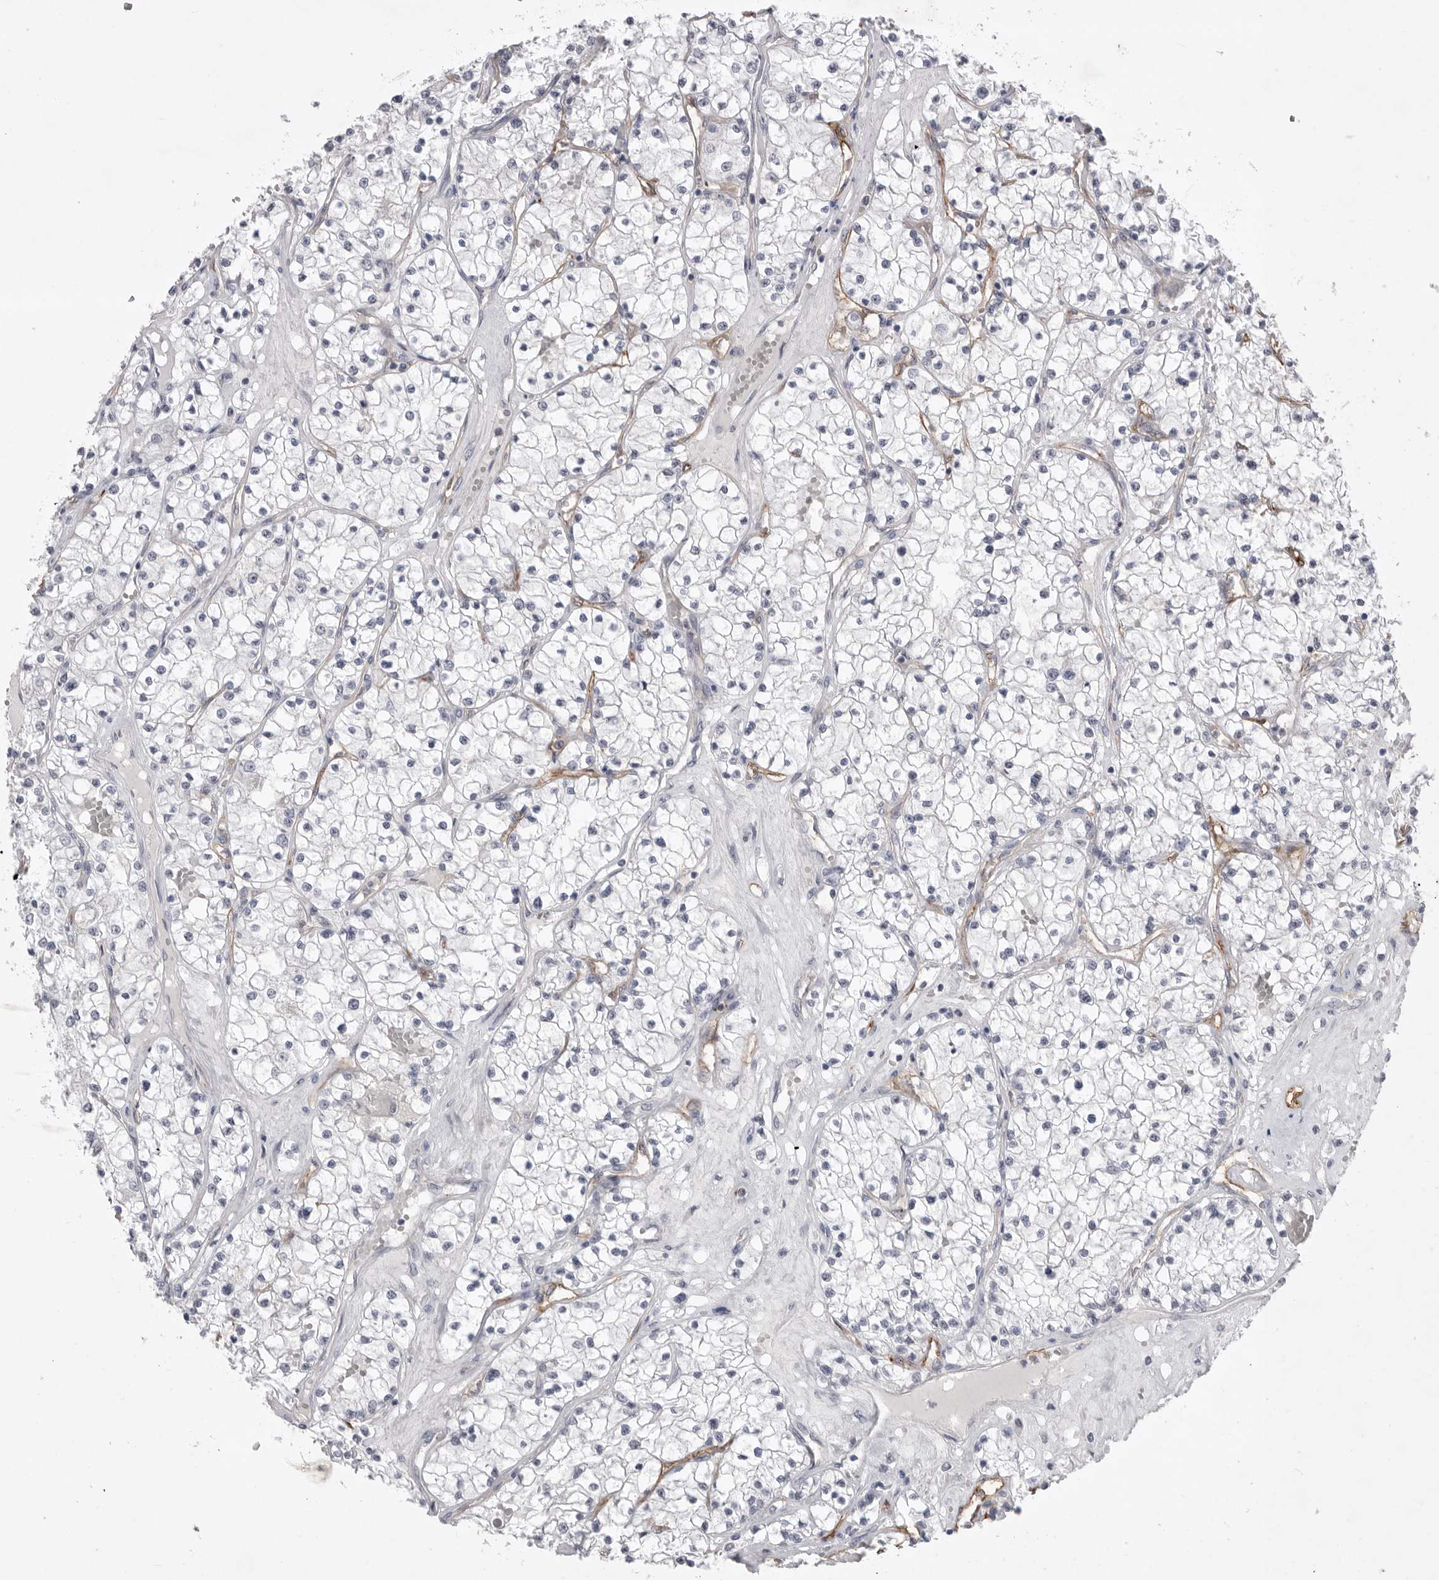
{"staining": {"intensity": "negative", "quantity": "none", "location": "none"}, "tissue": "renal cancer", "cell_type": "Tumor cells", "image_type": "cancer", "snomed": [{"axis": "morphology", "description": "Normal tissue, NOS"}, {"axis": "morphology", "description": "Adenocarcinoma, NOS"}, {"axis": "topography", "description": "Kidney"}], "caption": "A histopathology image of renal cancer stained for a protein reveals no brown staining in tumor cells.", "gene": "ZBTB7B", "patient": {"sex": "male", "age": 68}}